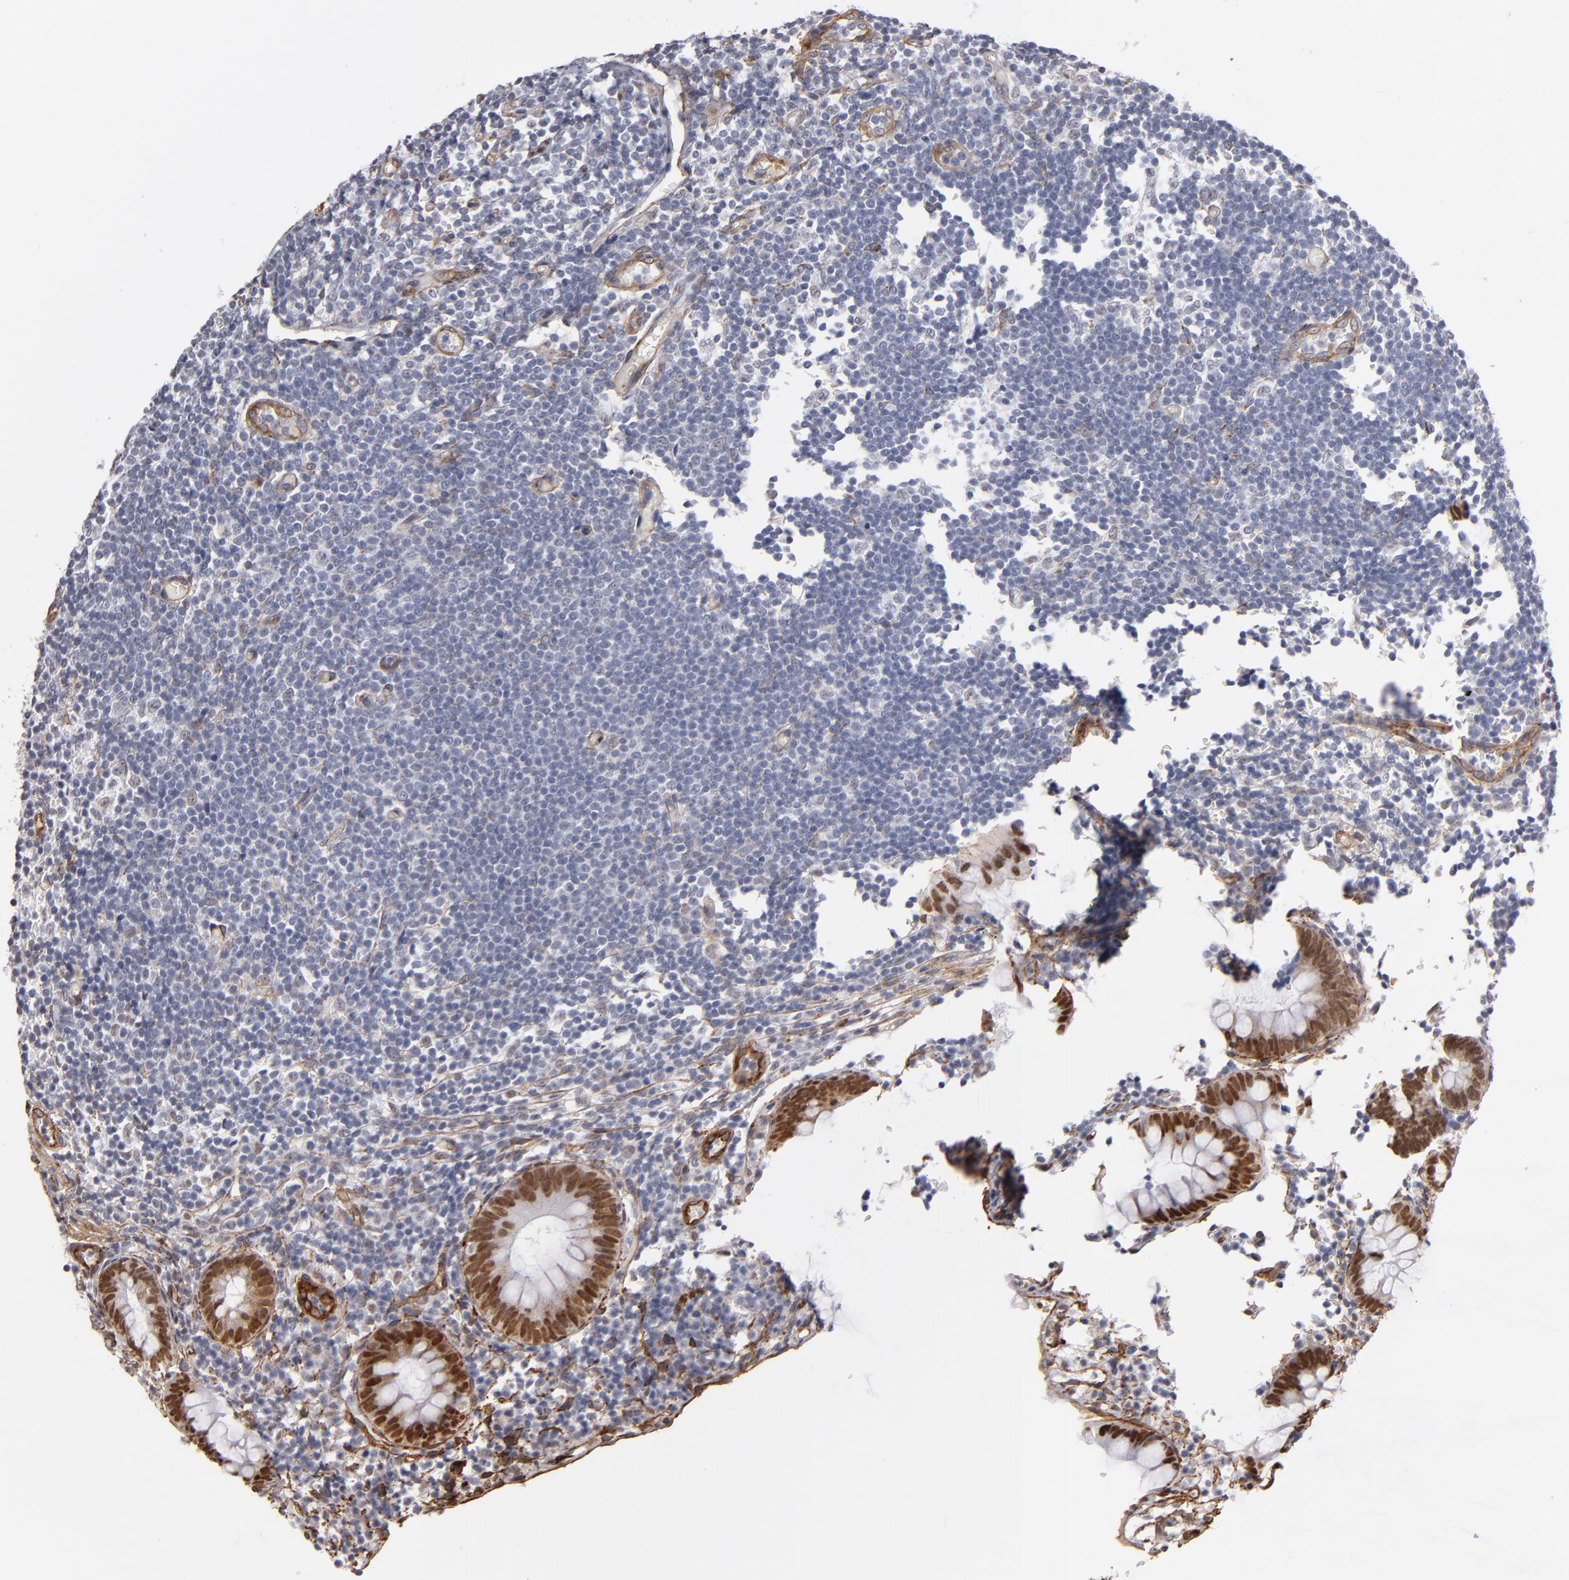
{"staining": {"intensity": "strong", "quantity": ">75%", "location": "nuclear"}, "tissue": "appendix", "cell_type": "Glandular cells", "image_type": "normal", "snomed": [{"axis": "morphology", "description": "Normal tissue, NOS"}, {"axis": "topography", "description": "Appendix"}], "caption": "High-power microscopy captured an IHC photomicrograph of benign appendix, revealing strong nuclear staining in about >75% of glandular cells.", "gene": "LAMC1", "patient": {"sex": "male", "age": 38}}